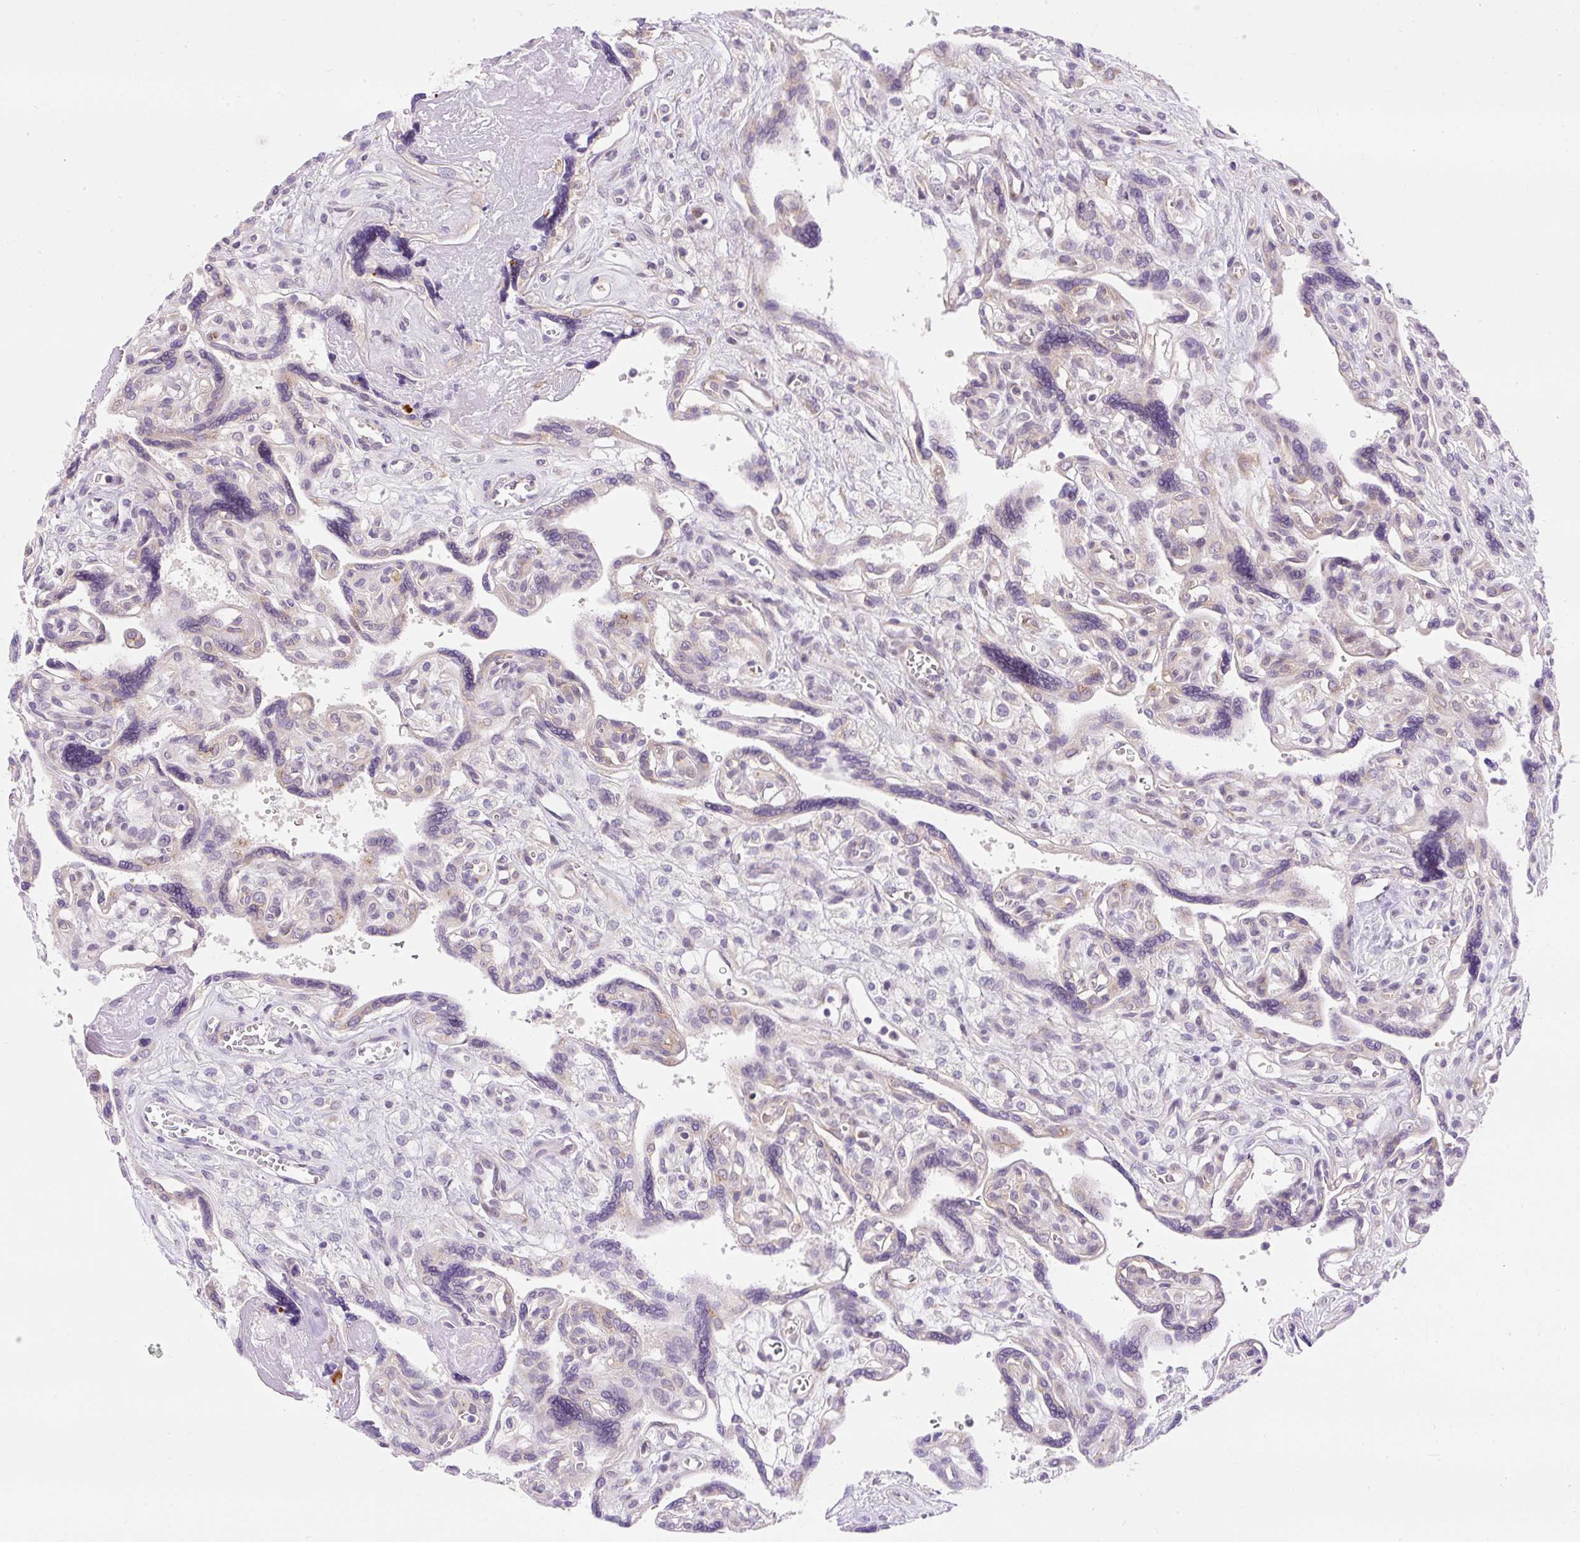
{"staining": {"intensity": "moderate", "quantity": "25%-75%", "location": "cytoplasmic/membranous"}, "tissue": "placenta", "cell_type": "Trophoblastic cells", "image_type": "normal", "snomed": [{"axis": "morphology", "description": "Normal tissue, NOS"}, {"axis": "topography", "description": "Placenta"}], "caption": "A brown stain shows moderate cytoplasmic/membranous positivity of a protein in trophoblastic cells of benign human placenta.", "gene": "GPR45", "patient": {"sex": "female", "age": 39}}